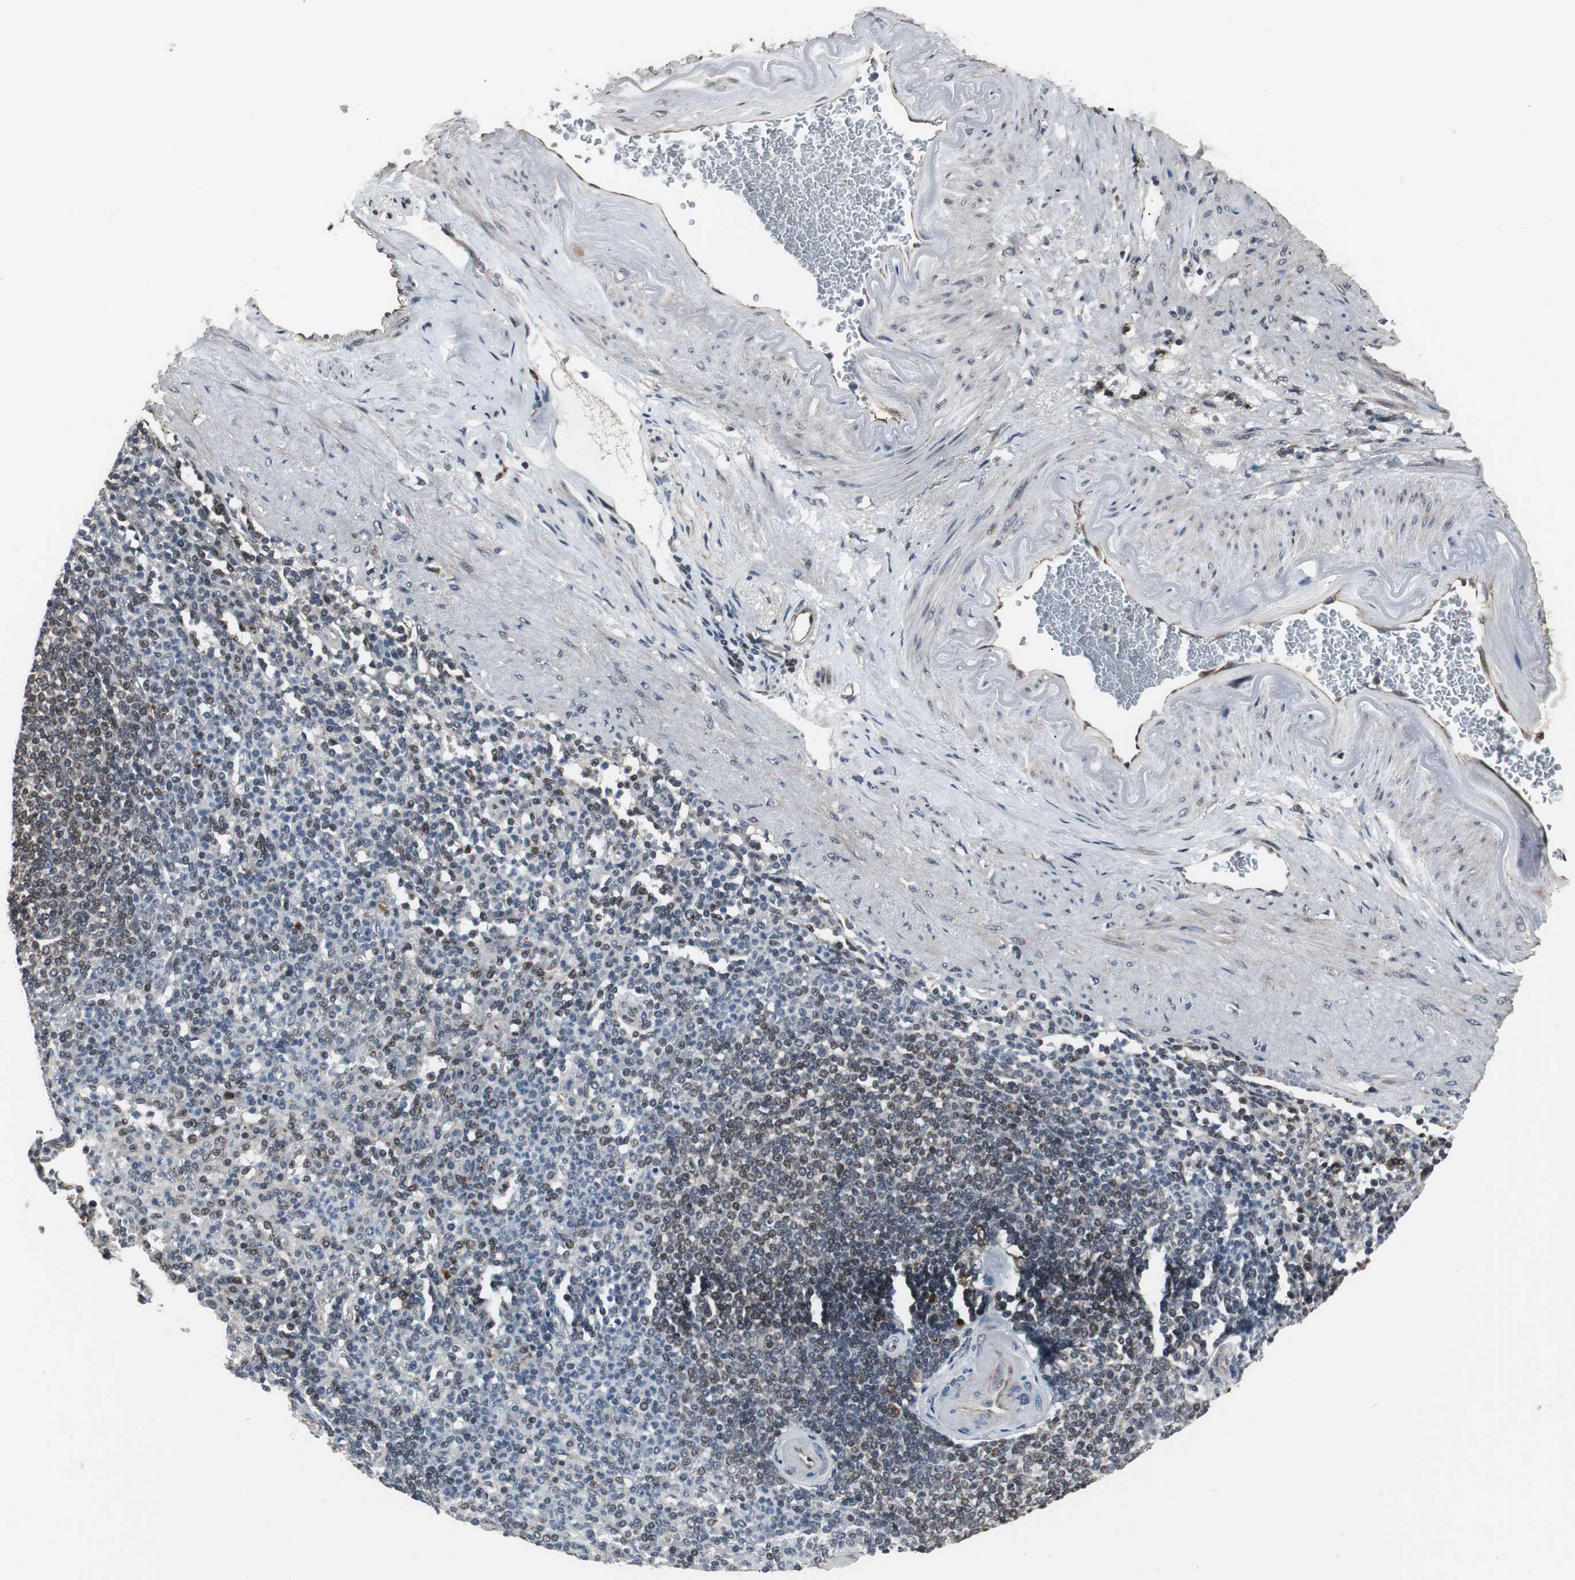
{"staining": {"intensity": "moderate", "quantity": "<25%", "location": "nuclear"}, "tissue": "spleen", "cell_type": "Cells in red pulp", "image_type": "normal", "snomed": [{"axis": "morphology", "description": "Normal tissue, NOS"}, {"axis": "topography", "description": "Spleen"}], "caption": "Moderate nuclear expression is identified in about <25% of cells in red pulp in unremarkable spleen.", "gene": "MRPL40", "patient": {"sex": "female", "age": 74}}